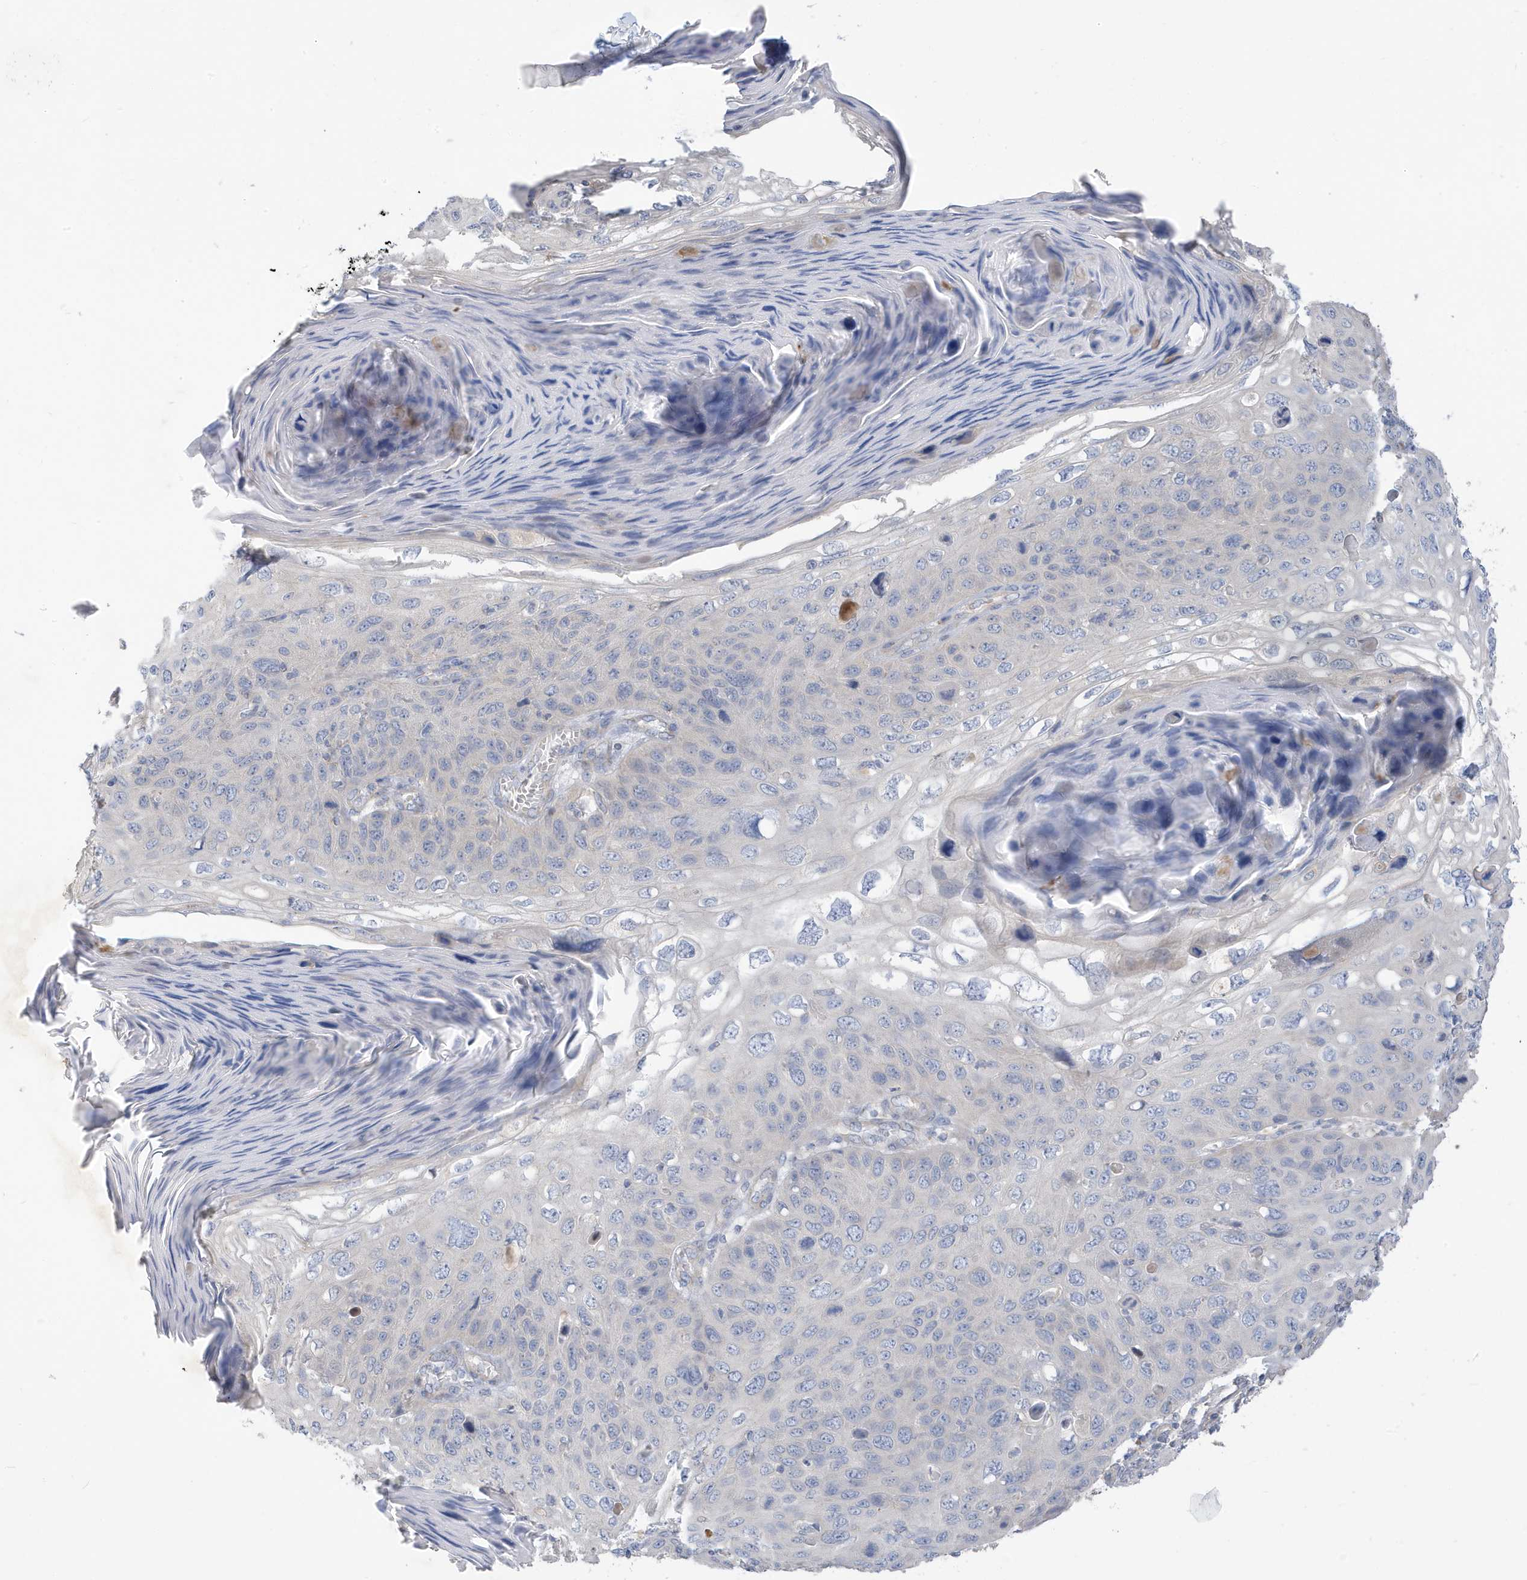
{"staining": {"intensity": "negative", "quantity": "none", "location": "none"}, "tissue": "skin cancer", "cell_type": "Tumor cells", "image_type": "cancer", "snomed": [{"axis": "morphology", "description": "Squamous cell carcinoma, NOS"}, {"axis": "topography", "description": "Skin"}], "caption": "IHC of human squamous cell carcinoma (skin) displays no staining in tumor cells.", "gene": "ATP13A5", "patient": {"sex": "female", "age": 90}}